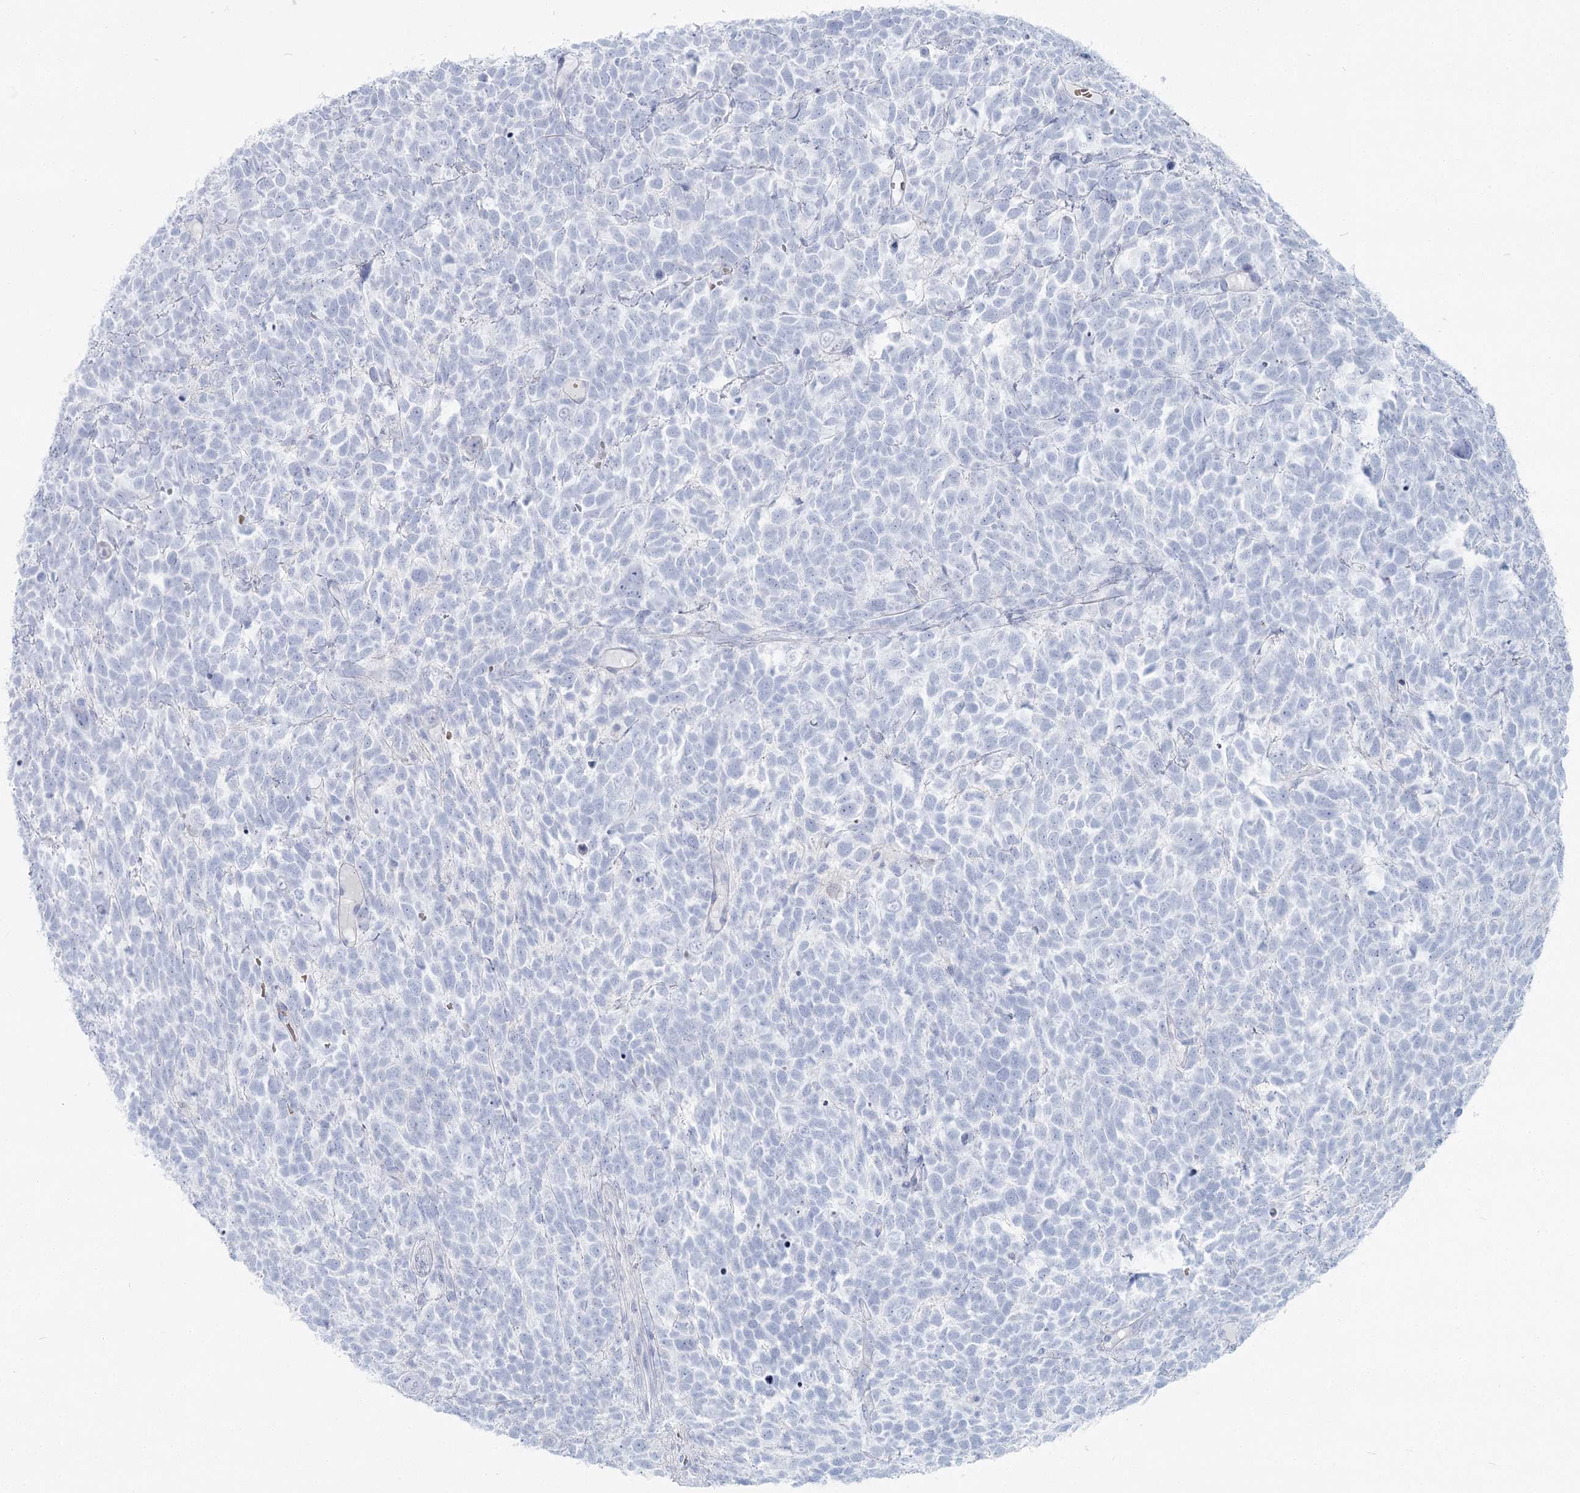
{"staining": {"intensity": "negative", "quantity": "none", "location": "none"}, "tissue": "urothelial cancer", "cell_type": "Tumor cells", "image_type": "cancer", "snomed": [{"axis": "morphology", "description": "Urothelial carcinoma, High grade"}, {"axis": "topography", "description": "Urinary bladder"}], "caption": "This photomicrograph is of urothelial cancer stained with IHC to label a protein in brown with the nuclei are counter-stained blue. There is no positivity in tumor cells. The staining is performed using DAB brown chromogen with nuclei counter-stained in using hematoxylin.", "gene": "IFIT5", "patient": {"sex": "female", "age": 82}}